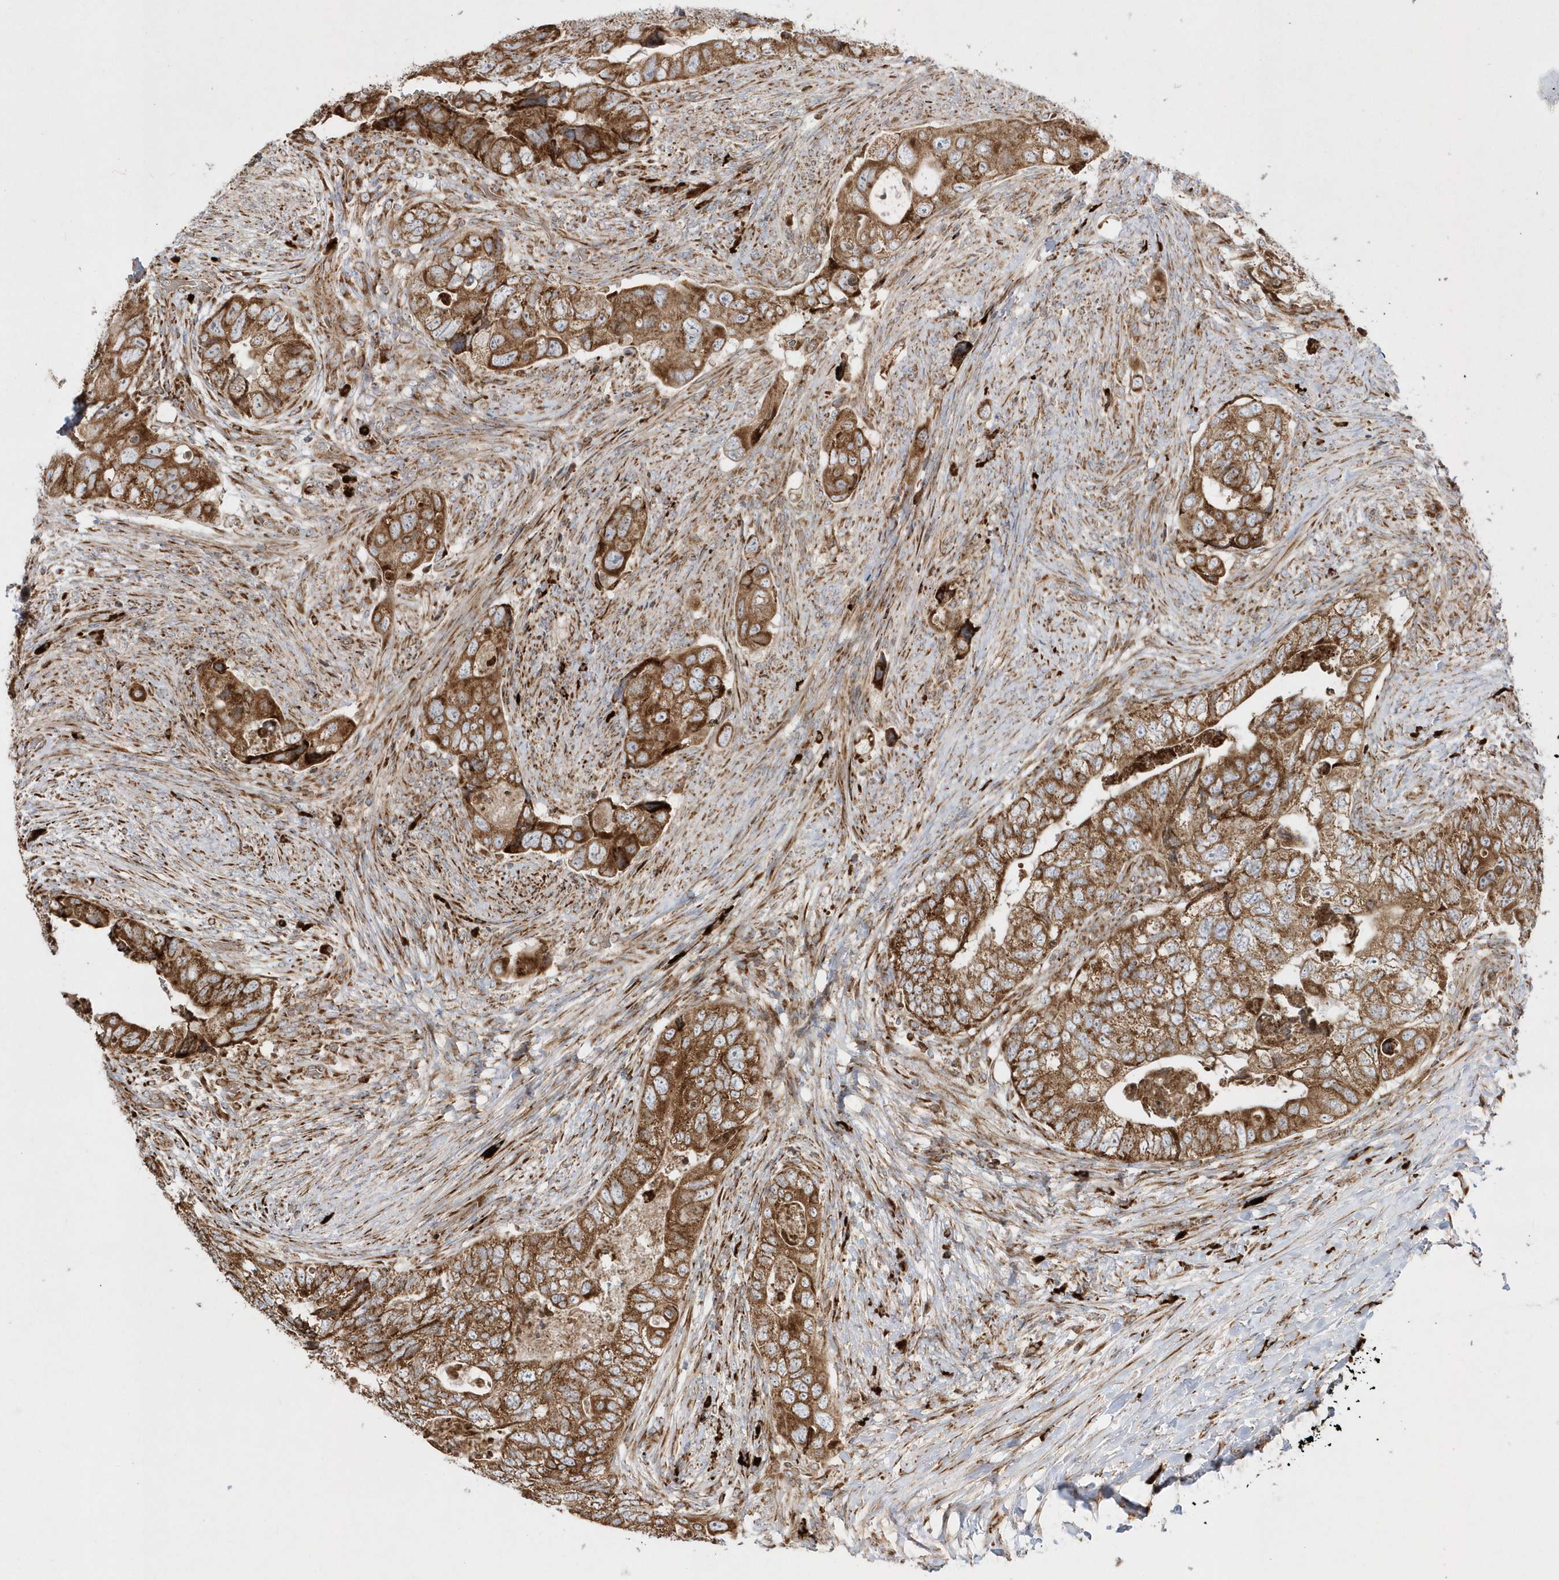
{"staining": {"intensity": "strong", "quantity": ">75%", "location": "cytoplasmic/membranous"}, "tissue": "colorectal cancer", "cell_type": "Tumor cells", "image_type": "cancer", "snomed": [{"axis": "morphology", "description": "Adenocarcinoma, NOS"}, {"axis": "topography", "description": "Rectum"}], "caption": "DAB (3,3'-diaminobenzidine) immunohistochemical staining of human colorectal adenocarcinoma shows strong cytoplasmic/membranous protein positivity in about >75% of tumor cells.", "gene": "SH3BP2", "patient": {"sex": "male", "age": 63}}